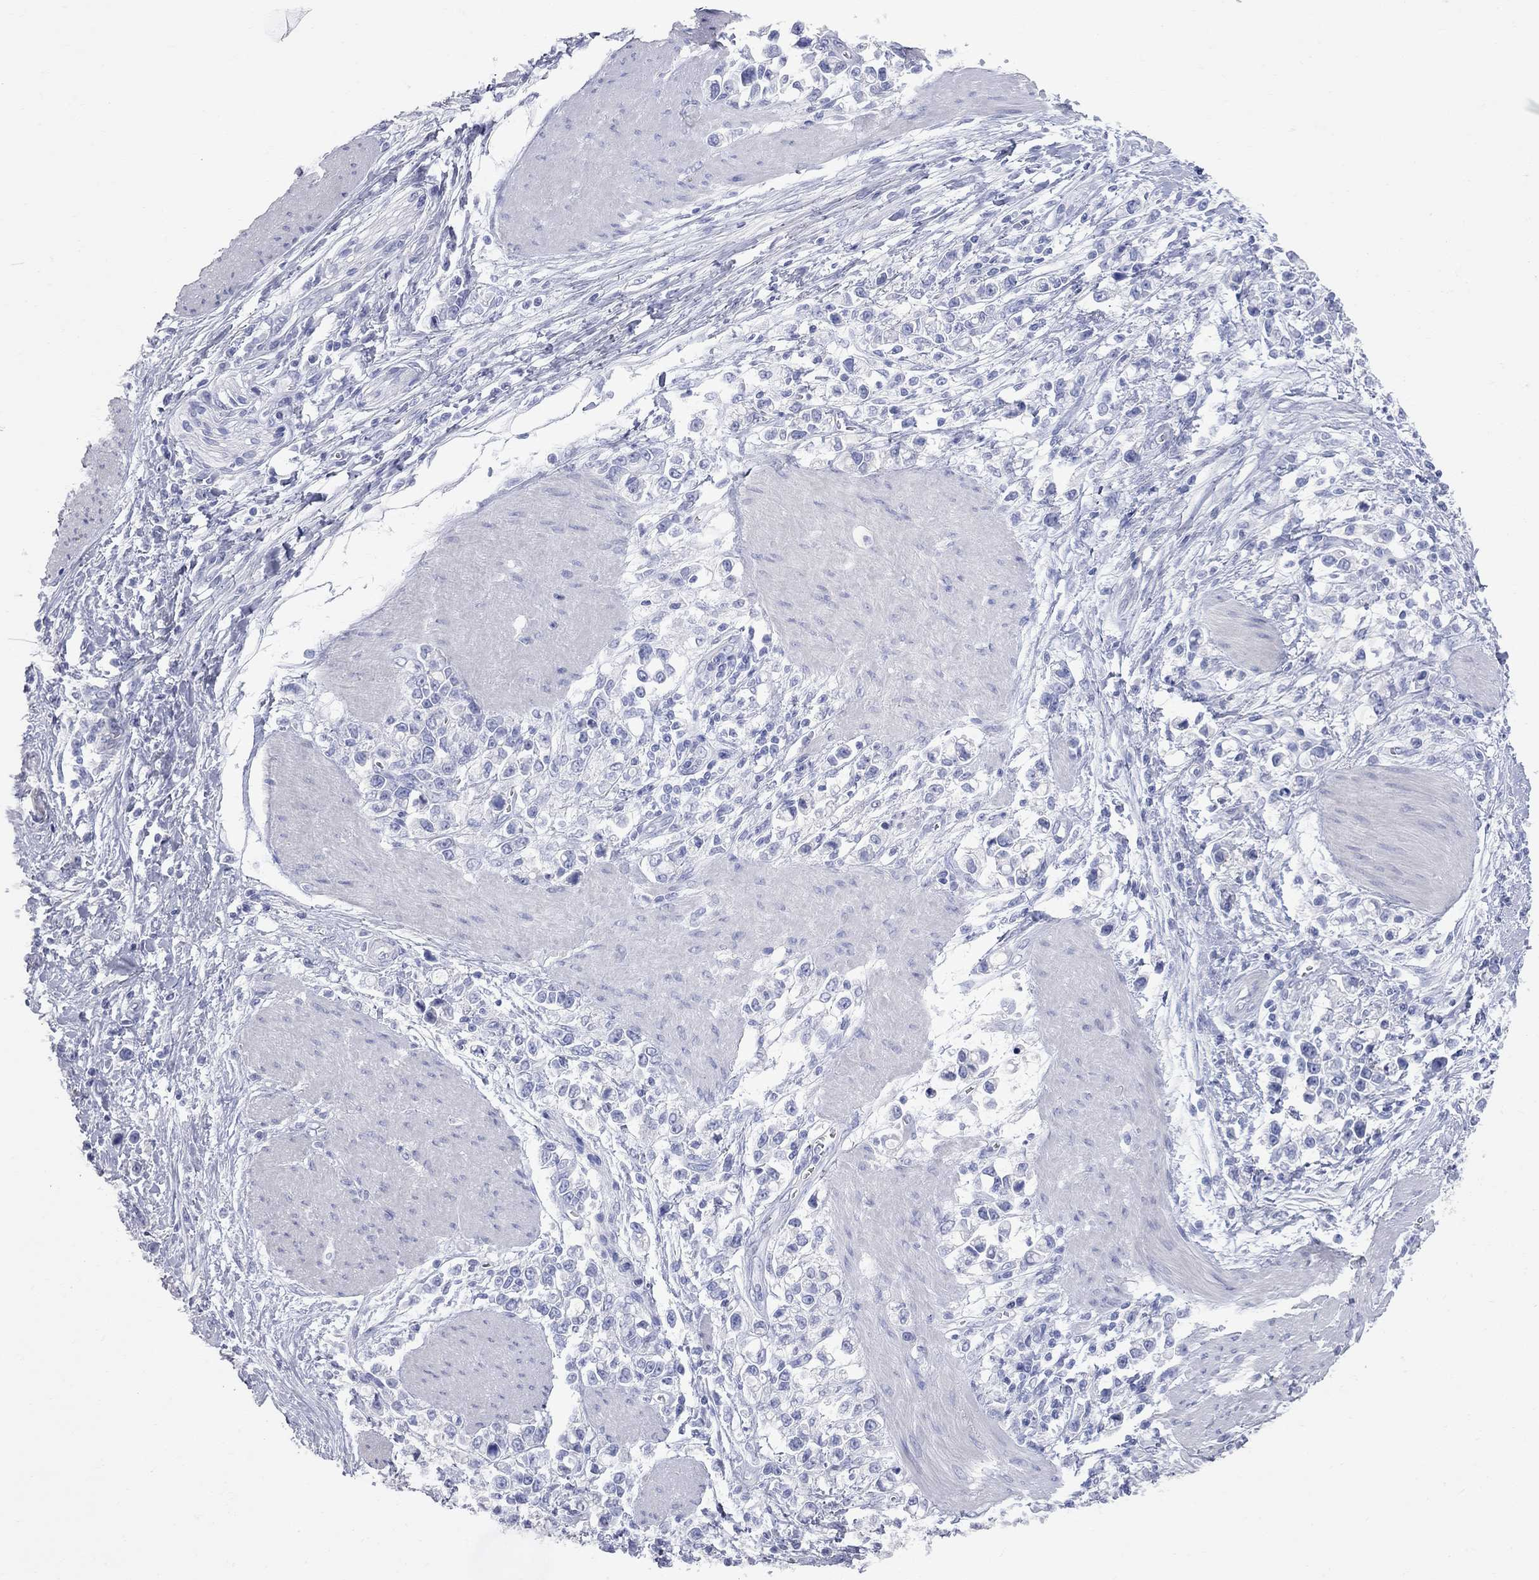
{"staining": {"intensity": "negative", "quantity": "none", "location": "none"}, "tissue": "stomach cancer", "cell_type": "Tumor cells", "image_type": "cancer", "snomed": [{"axis": "morphology", "description": "Adenocarcinoma, NOS"}, {"axis": "topography", "description": "Stomach"}], "caption": "Tumor cells show no significant protein staining in adenocarcinoma (stomach).", "gene": "AOX1", "patient": {"sex": "male", "age": 63}}